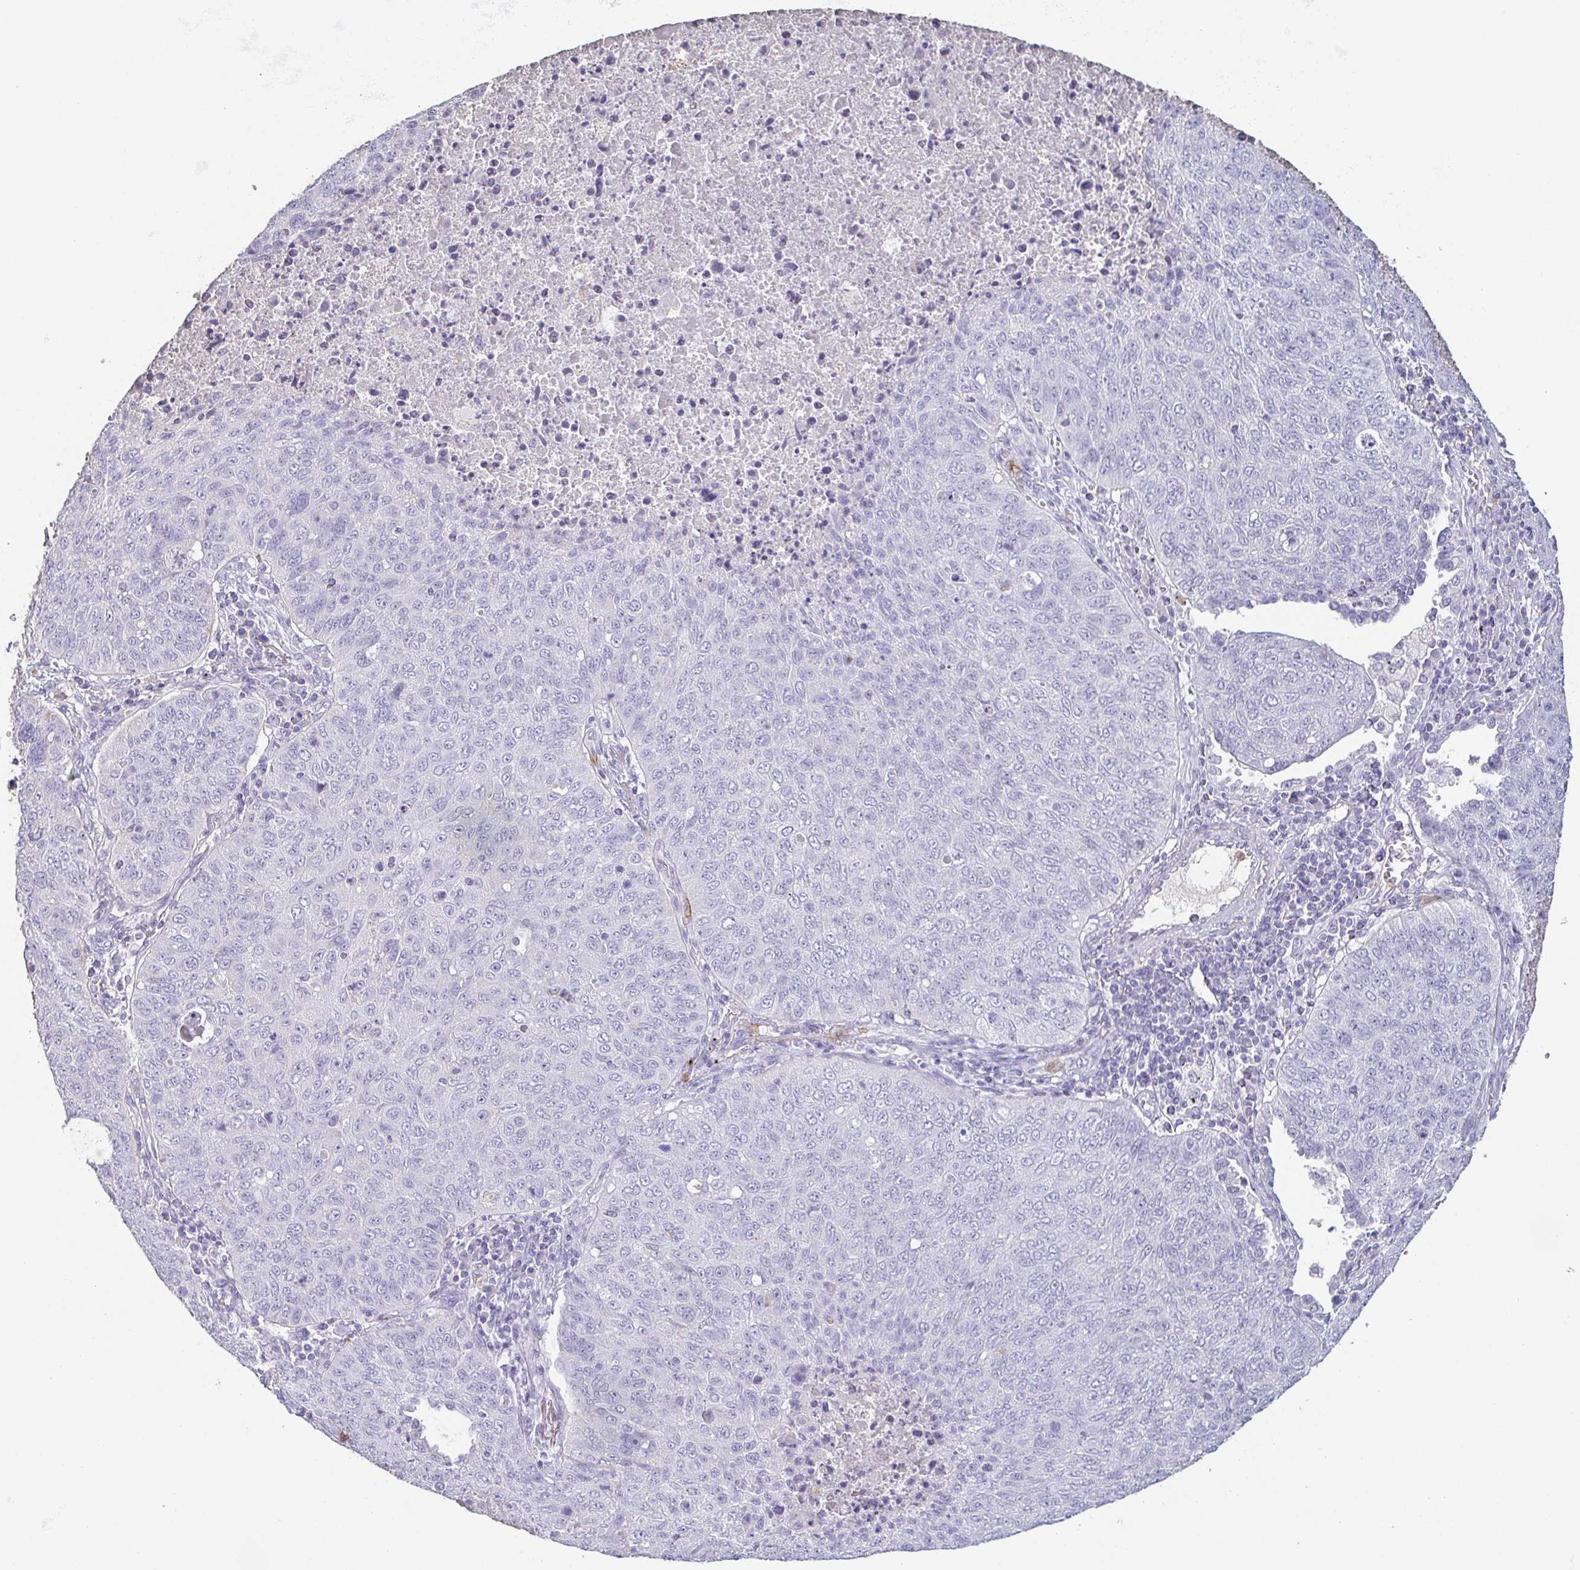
{"staining": {"intensity": "negative", "quantity": "none", "location": "none"}, "tissue": "lung cancer", "cell_type": "Tumor cells", "image_type": "cancer", "snomed": [{"axis": "morphology", "description": "Normal morphology"}, {"axis": "morphology", "description": "Aneuploidy"}, {"axis": "morphology", "description": "Squamous cell carcinoma, NOS"}, {"axis": "topography", "description": "Lymph node"}, {"axis": "topography", "description": "Lung"}], "caption": "Tumor cells show no significant expression in lung squamous cell carcinoma. (IHC, brightfield microscopy, high magnification).", "gene": "BPIFA2", "patient": {"sex": "female", "age": 76}}